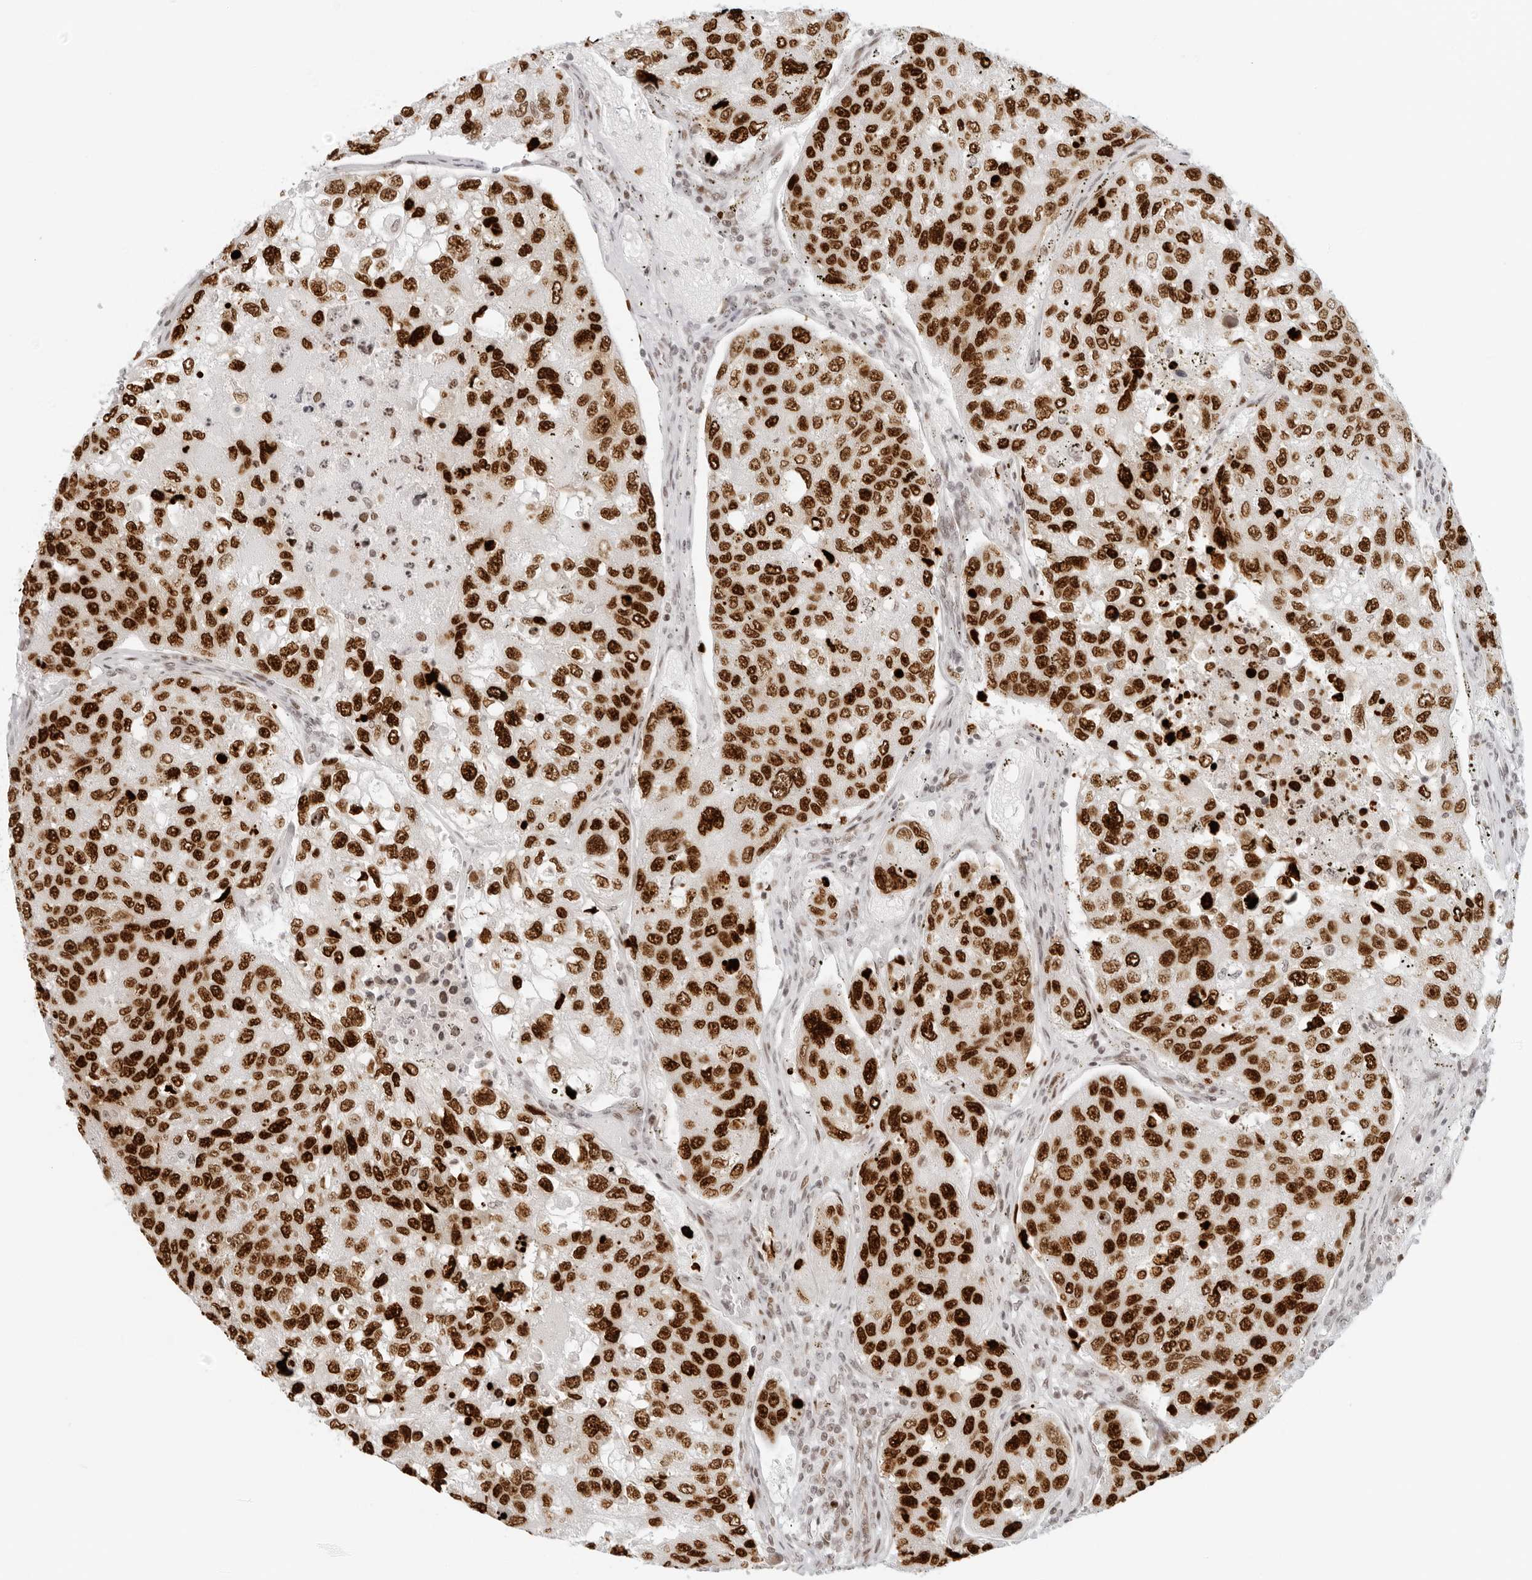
{"staining": {"intensity": "strong", "quantity": ">75%", "location": "nuclear"}, "tissue": "urothelial cancer", "cell_type": "Tumor cells", "image_type": "cancer", "snomed": [{"axis": "morphology", "description": "Urothelial carcinoma, High grade"}, {"axis": "topography", "description": "Lymph node"}, {"axis": "topography", "description": "Urinary bladder"}], "caption": "Human urothelial carcinoma (high-grade) stained with a brown dye exhibits strong nuclear positive positivity in approximately >75% of tumor cells.", "gene": "RCC1", "patient": {"sex": "male", "age": 51}}